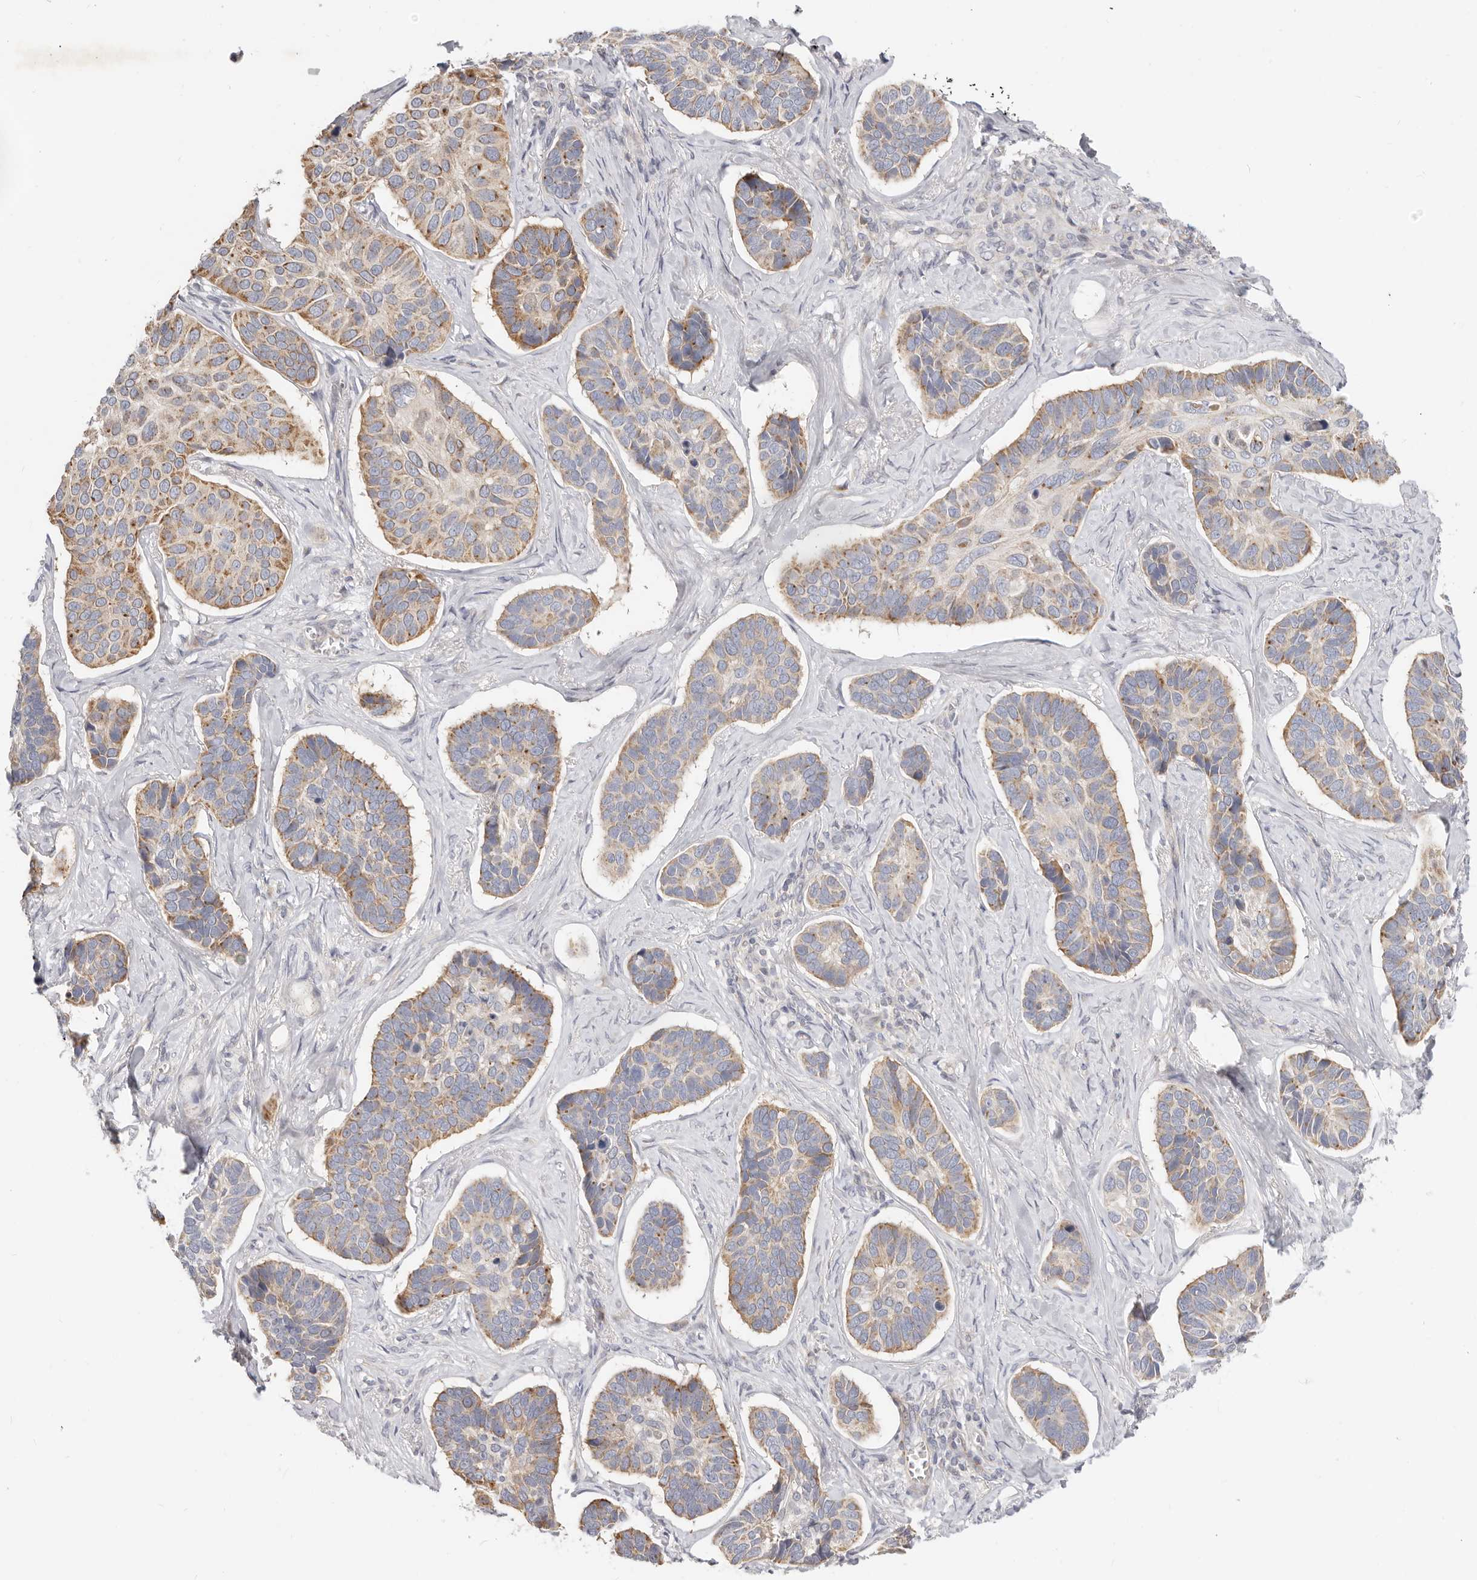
{"staining": {"intensity": "moderate", "quantity": "25%-75%", "location": "cytoplasmic/membranous"}, "tissue": "skin cancer", "cell_type": "Tumor cells", "image_type": "cancer", "snomed": [{"axis": "morphology", "description": "Basal cell carcinoma"}, {"axis": "topography", "description": "Skin"}], "caption": "Protein expression analysis of human skin cancer reveals moderate cytoplasmic/membranous expression in about 25%-75% of tumor cells.", "gene": "TFB2M", "patient": {"sex": "male", "age": 62}}